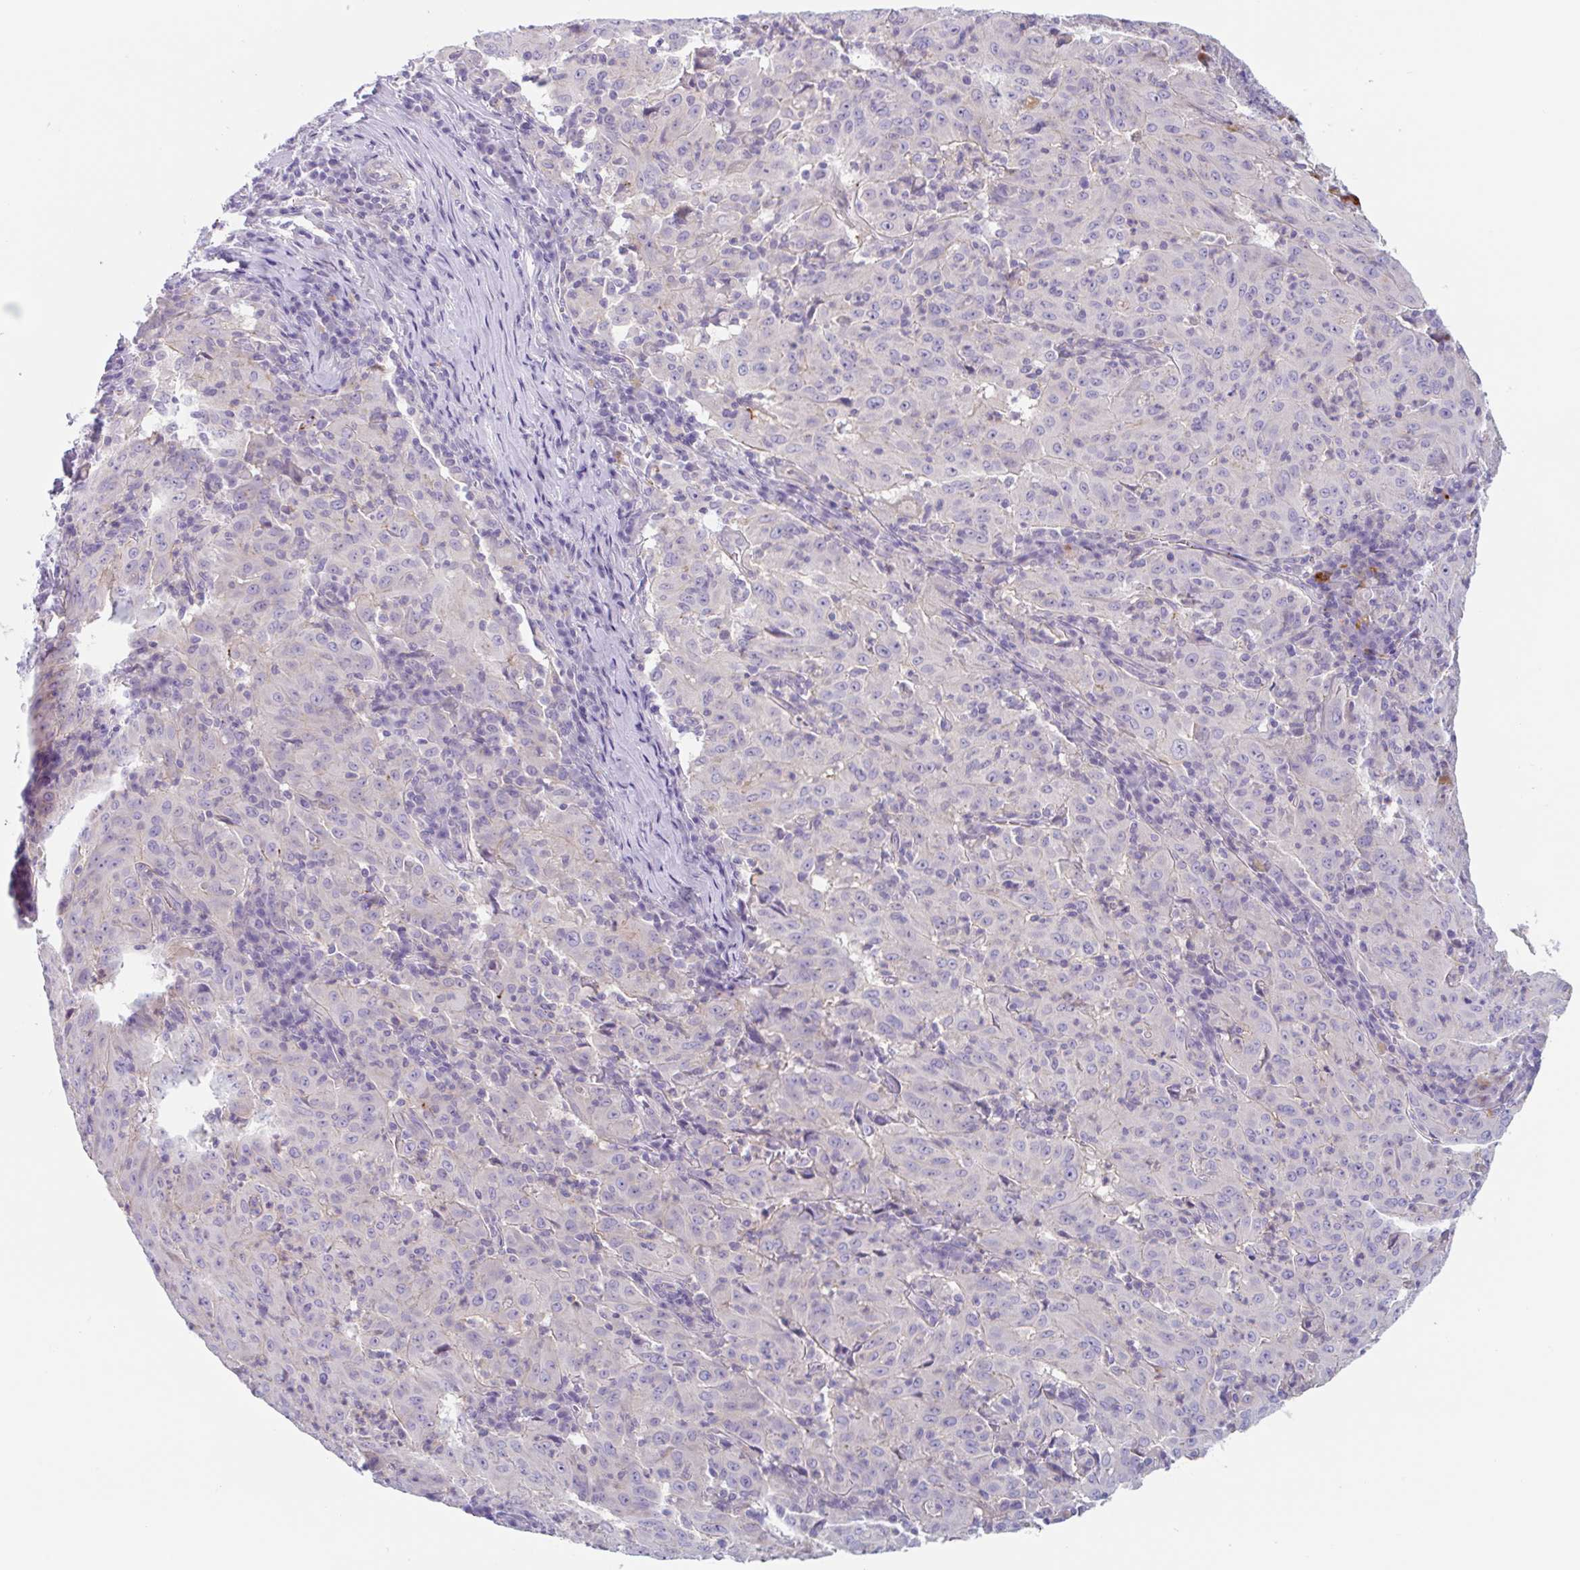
{"staining": {"intensity": "negative", "quantity": "none", "location": "none"}, "tissue": "pancreatic cancer", "cell_type": "Tumor cells", "image_type": "cancer", "snomed": [{"axis": "morphology", "description": "Adenocarcinoma, NOS"}, {"axis": "topography", "description": "Pancreas"}], "caption": "Human pancreatic adenocarcinoma stained for a protein using immunohistochemistry (IHC) reveals no positivity in tumor cells.", "gene": "LENG9", "patient": {"sex": "male", "age": 63}}